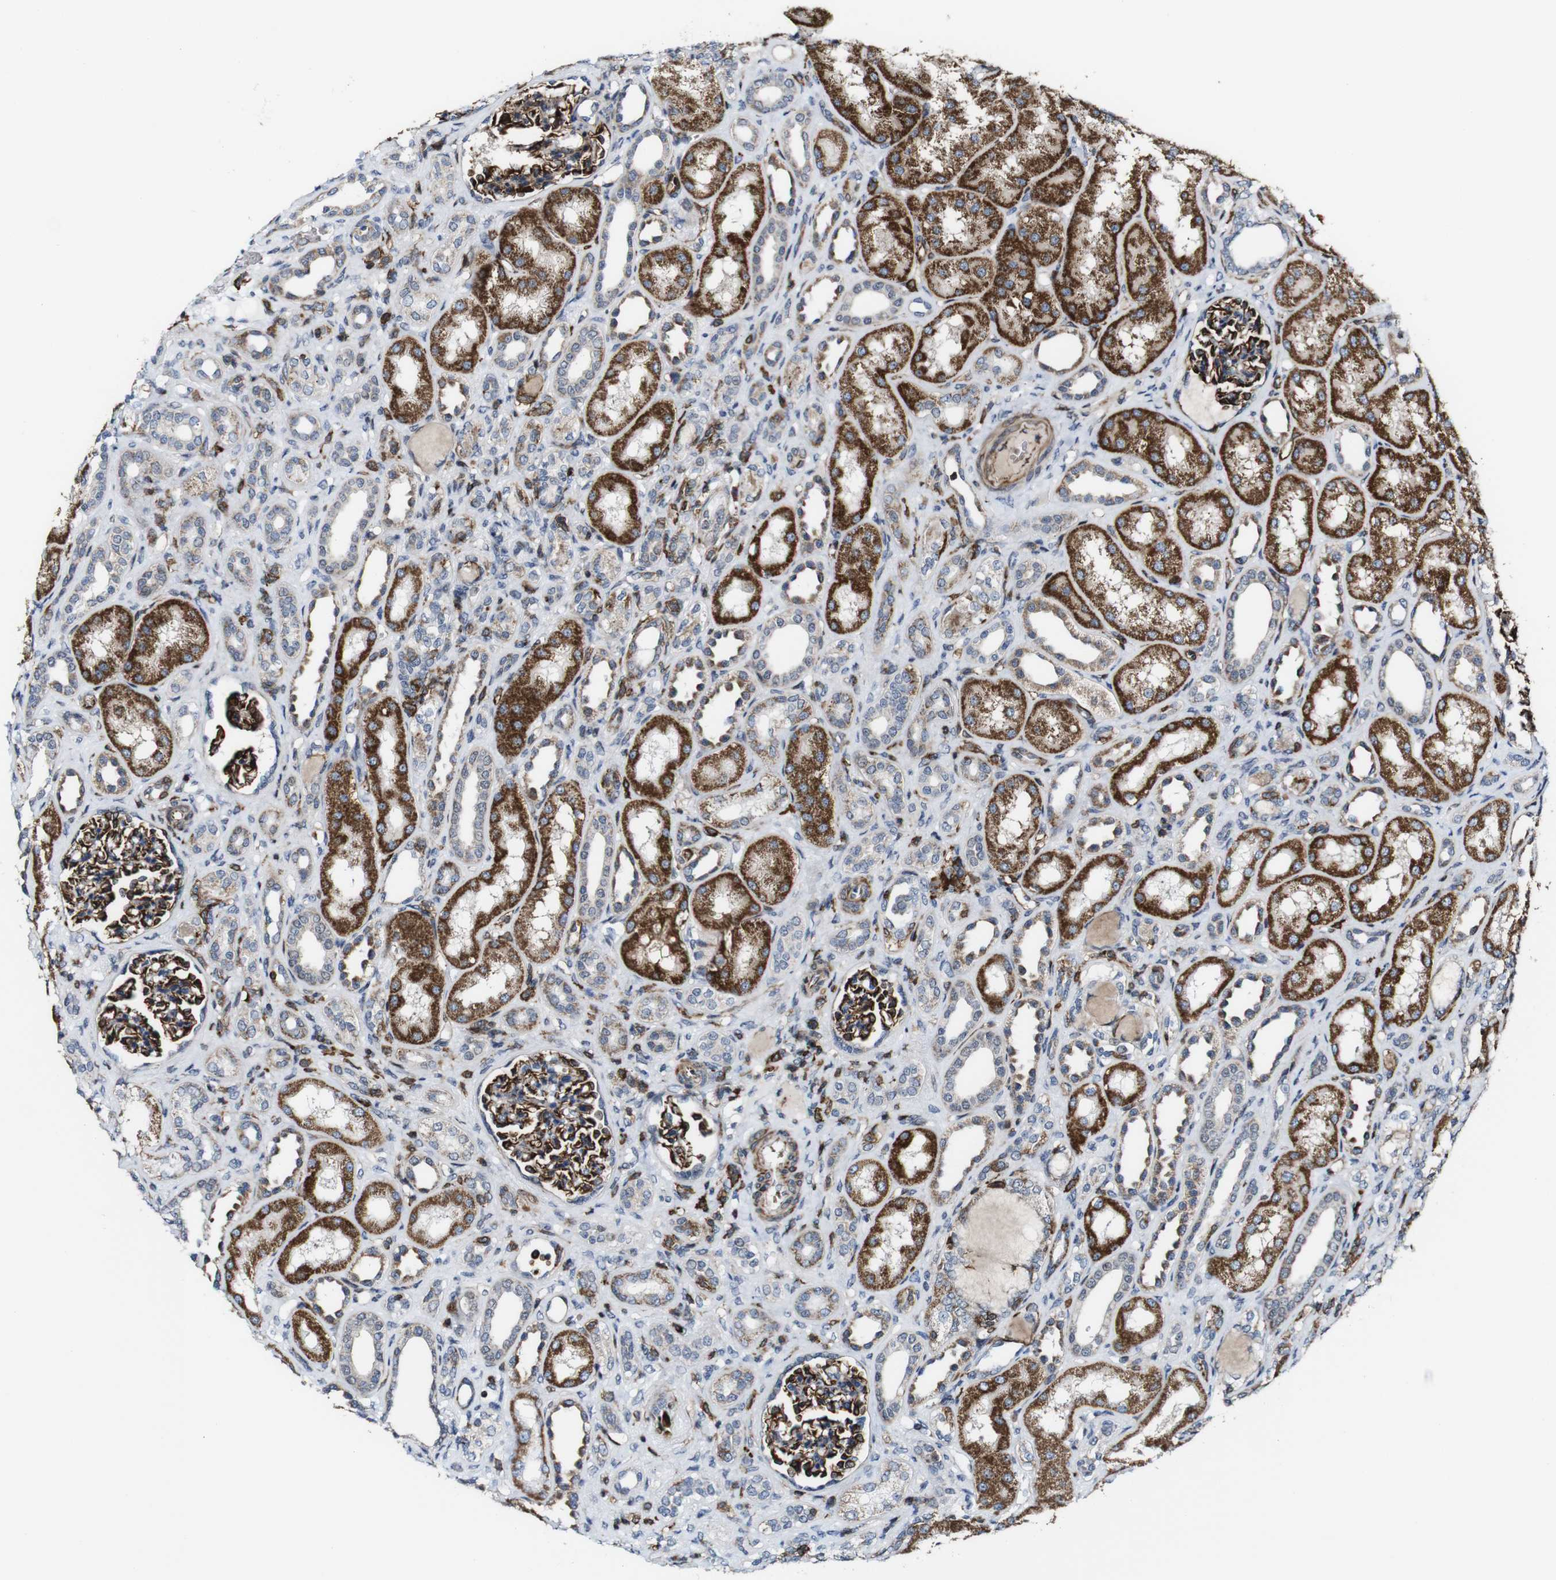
{"staining": {"intensity": "strong", "quantity": "25%-75%", "location": "cytoplasmic/membranous"}, "tissue": "kidney", "cell_type": "Cells in glomeruli", "image_type": "normal", "snomed": [{"axis": "morphology", "description": "Normal tissue, NOS"}, {"axis": "topography", "description": "Kidney"}], "caption": "Protein expression analysis of normal kidney exhibits strong cytoplasmic/membranous expression in approximately 25%-75% of cells in glomeruli. Immunohistochemistry (ihc) stains the protein of interest in brown and the nuclei are stained blue.", "gene": "JAK2", "patient": {"sex": "male", "age": 7}}